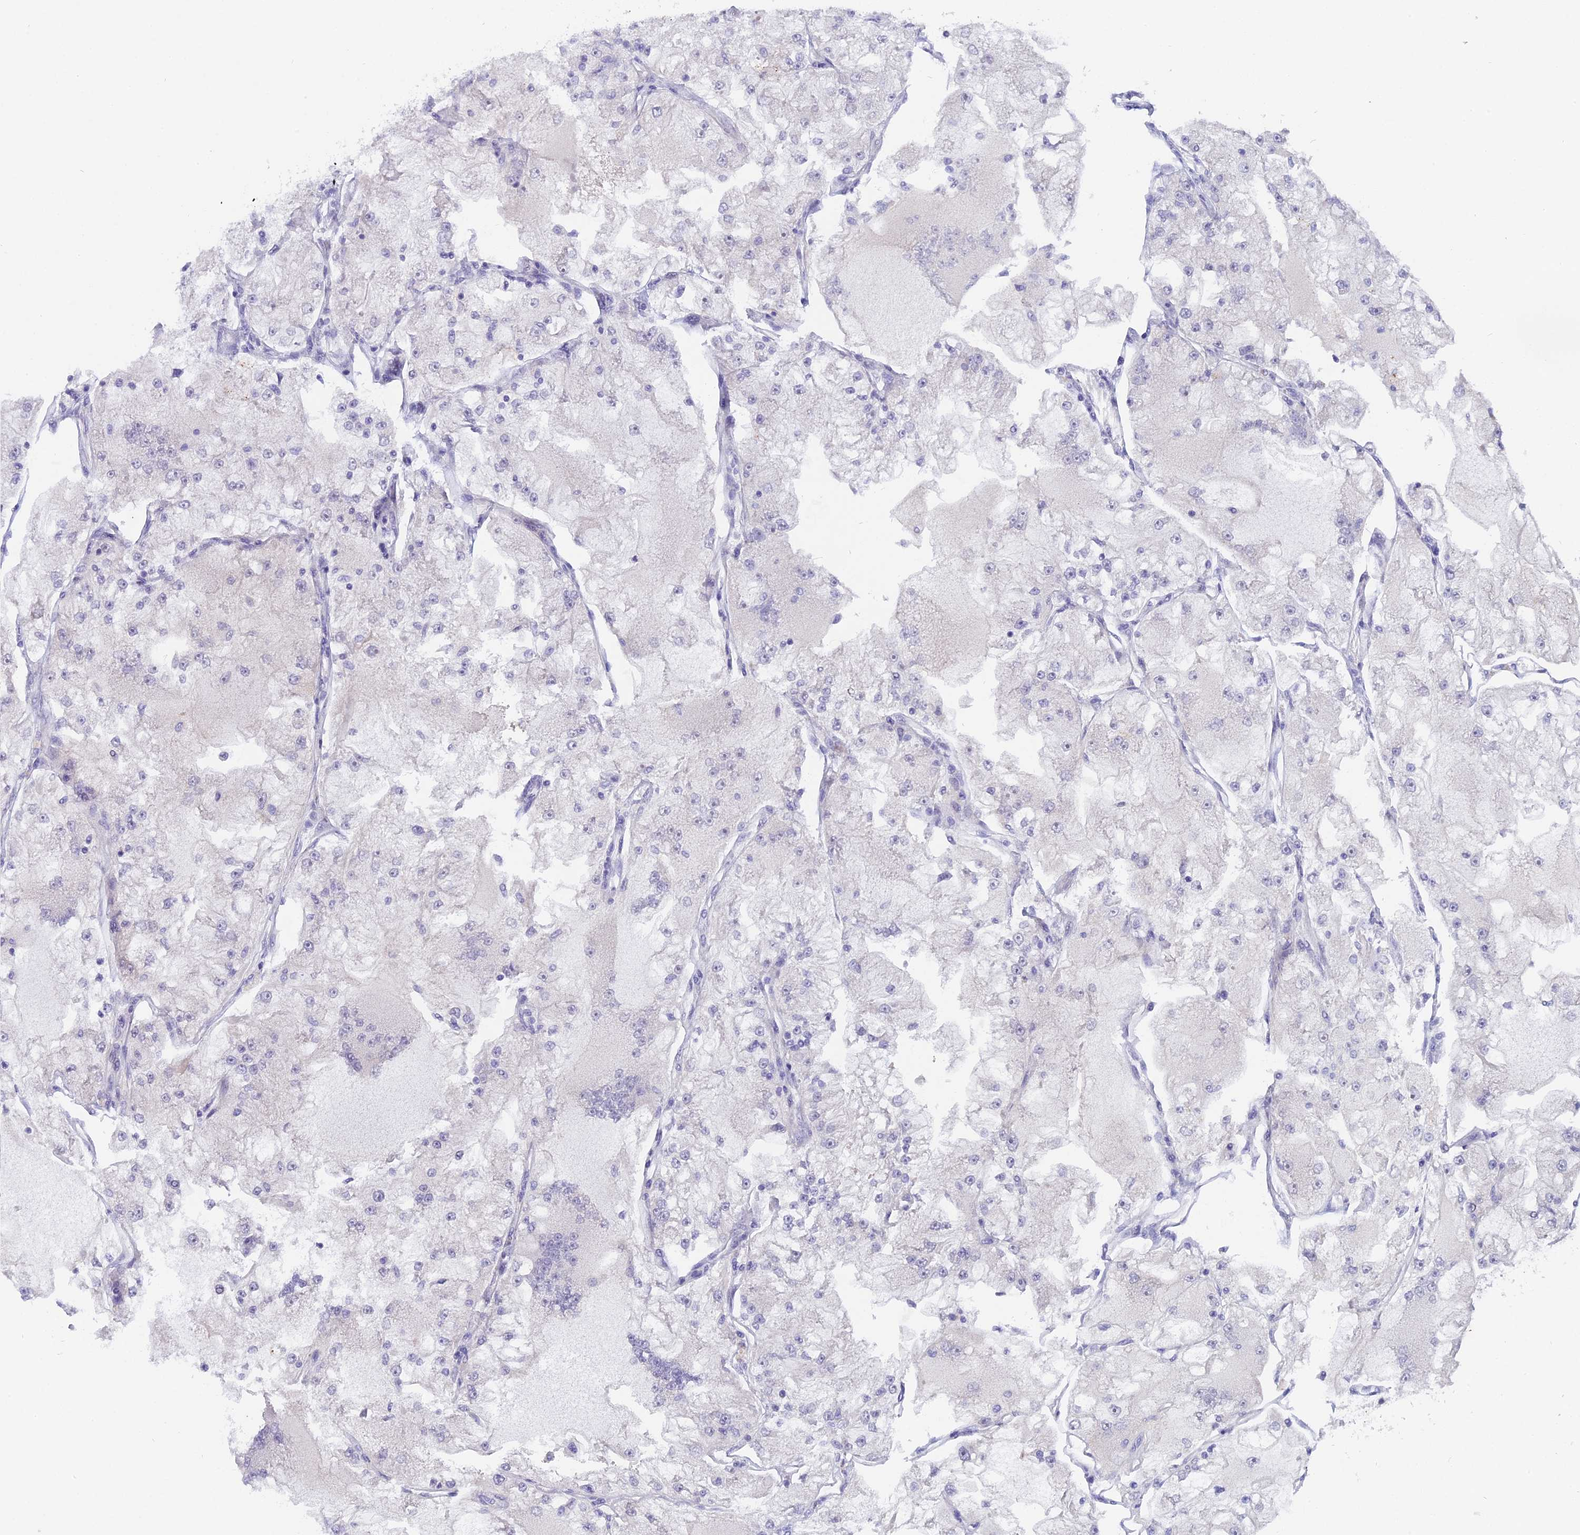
{"staining": {"intensity": "negative", "quantity": "none", "location": "none"}, "tissue": "renal cancer", "cell_type": "Tumor cells", "image_type": "cancer", "snomed": [{"axis": "morphology", "description": "Adenocarcinoma, NOS"}, {"axis": "topography", "description": "Kidney"}], "caption": "Immunohistochemistry (IHC) of human renal adenocarcinoma reveals no staining in tumor cells. (Stains: DAB (3,3'-diaminobenzidine) immunohistochemistry (IHC) with hematoxylin counter stain, Microscopy: brightfield microscopy at high magnification).", "gene": "PYGO1", "patient": {"sex": "female", "age": 72}}